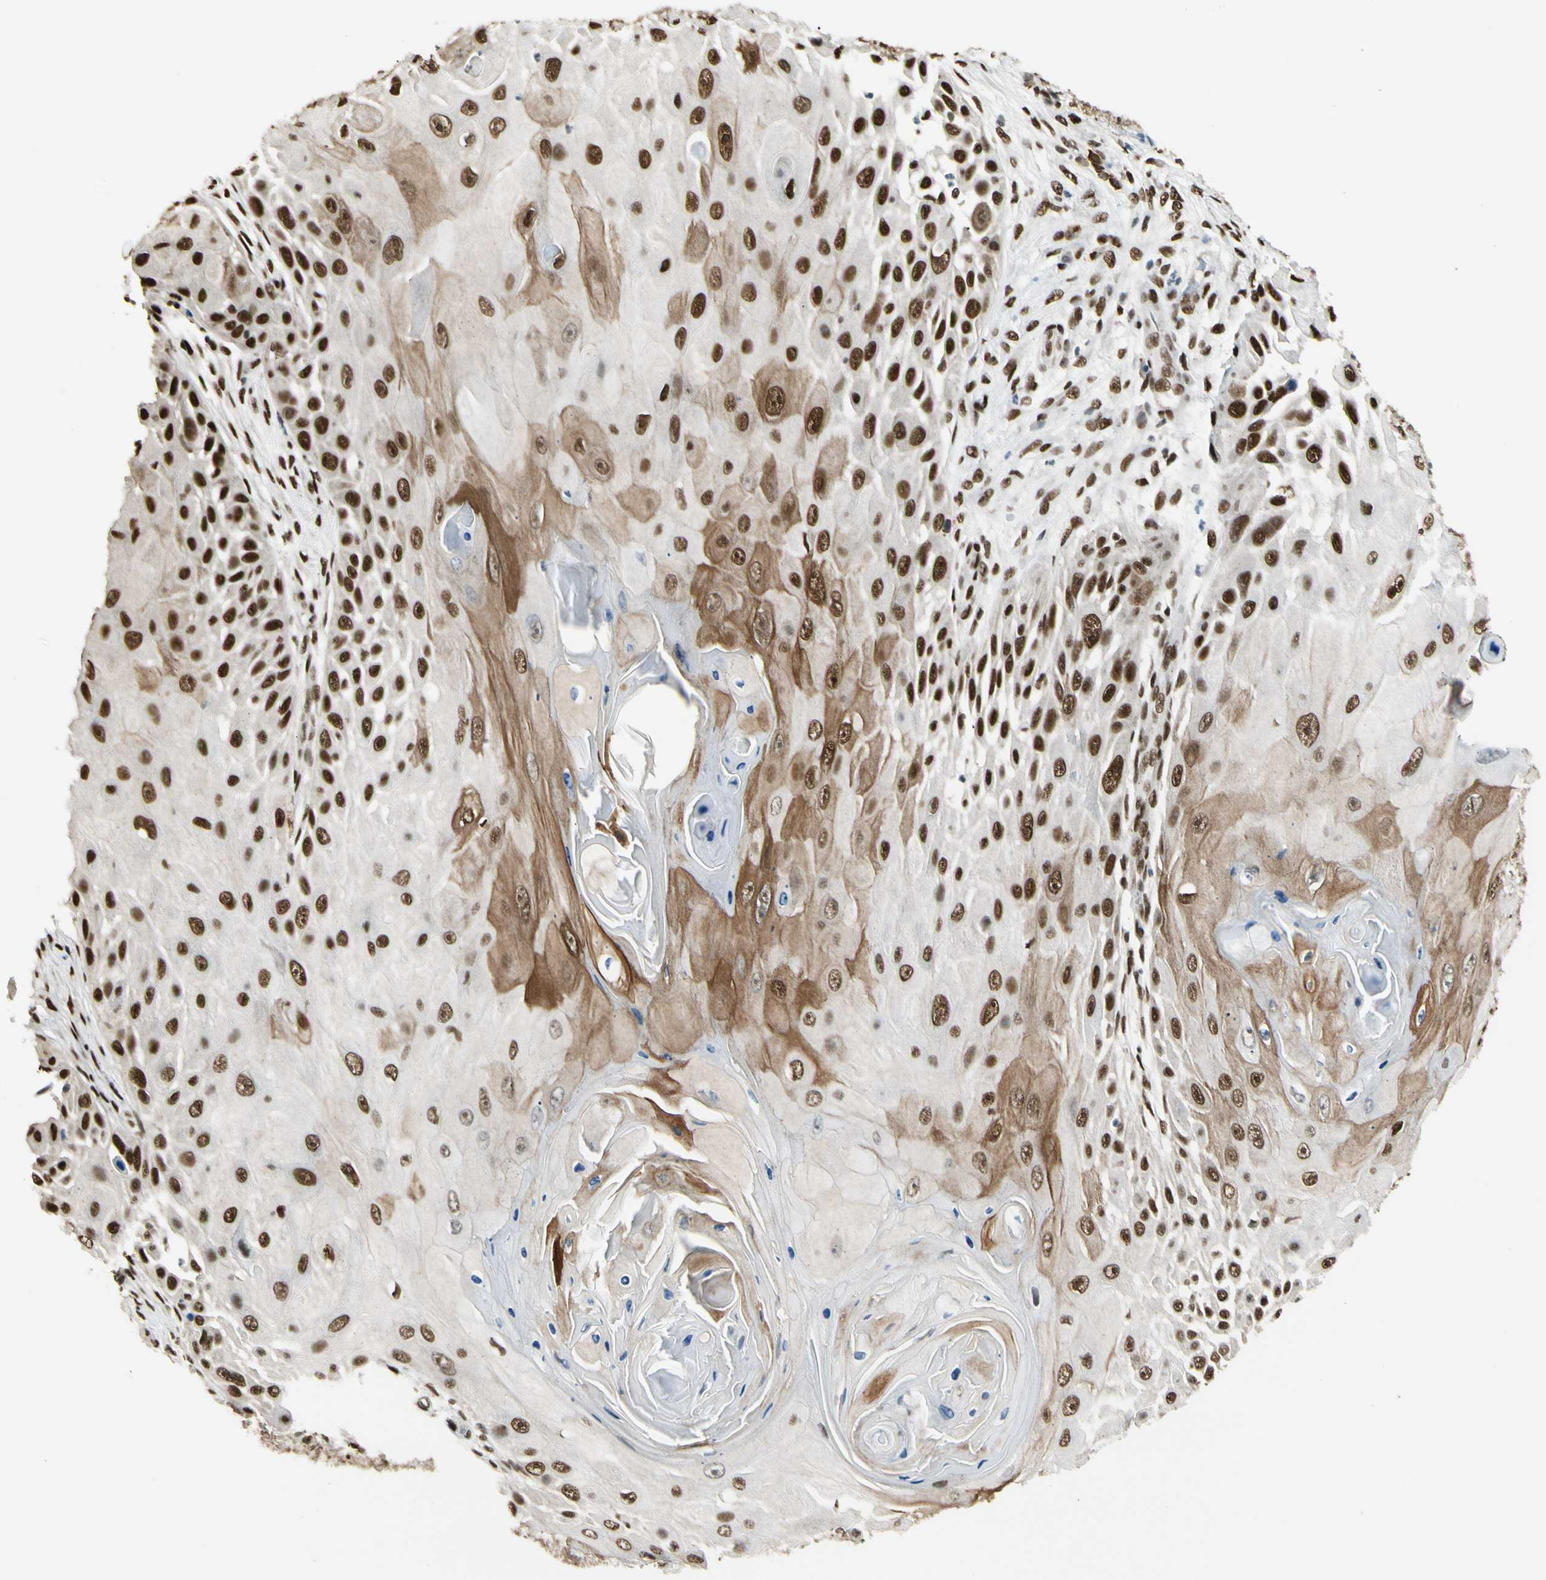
{"staining": {"intensity": "strong", "quantity": ">75%", "location": "cytoplasmic/membranous,nuclear"}, "tissue": "skin cancer", "cell_type": "Tumor cells", "image_type": "cancer", "snomed": [{"axis": "morphology", "description": "Squamous cell carcinoma, NOS"}, {"axis": "topography", "description": "Skin"}], "caption": "Protein expression analysis of human skin cancer reveals strong cytoplasmic/membranous and nuclear staining in approximately >75% of tumor cells.", "gene": "FUS", "patient": {"sex": "female", "age": 44}}